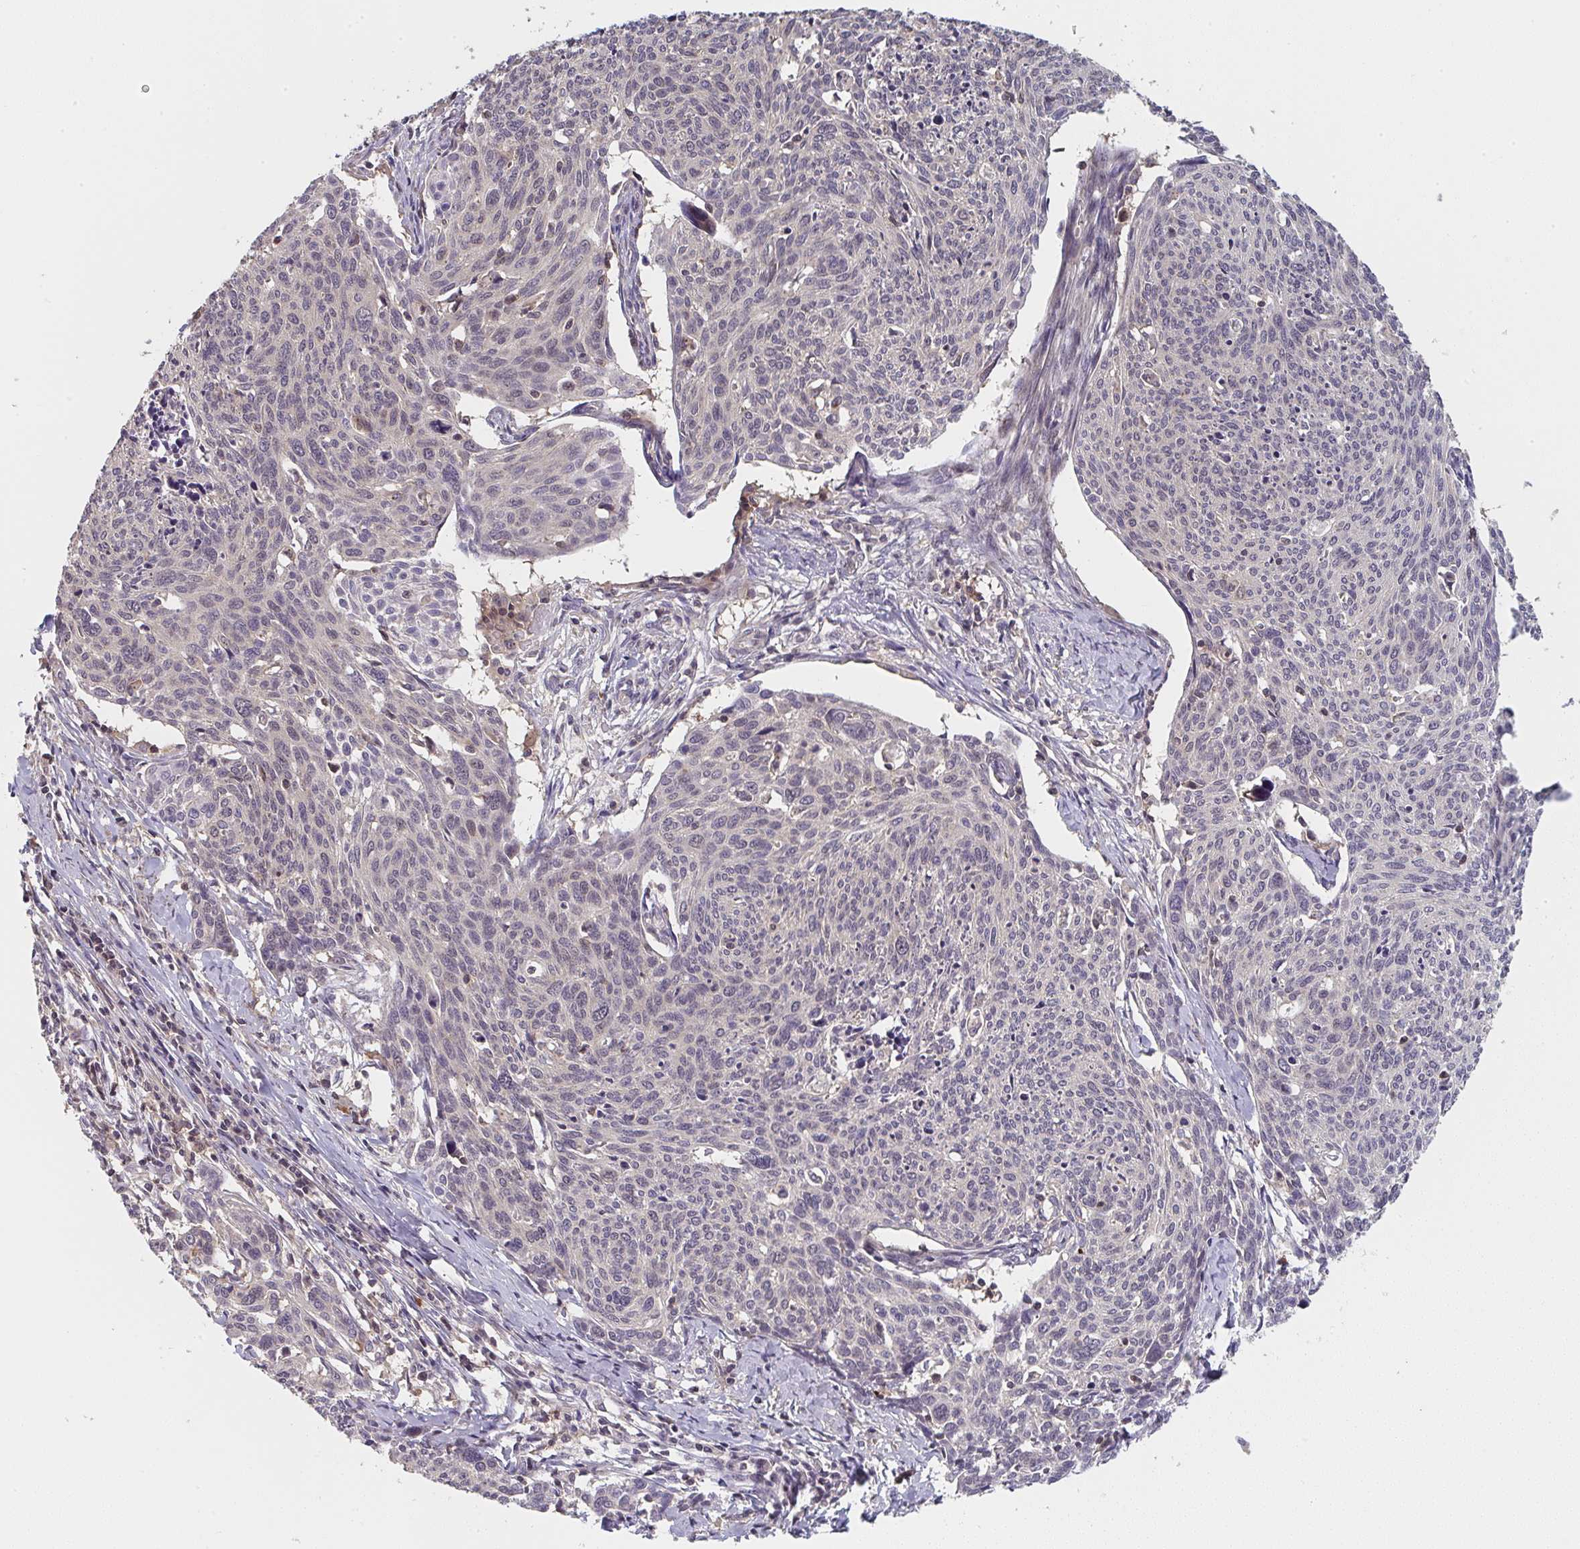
{"staining": {"intensity": "weak", "quantity": "25%-75%", "location": "cytoplasmic/membranous"}, "tissue": "cervical cancer", "cell_type": "Tumor cells", "image_type": "cancer", "snomed": [{"axis": "morphology", "description": "Squamous cell carcinoma, NOS"}, {"axis": "topography", "description": "Cervix"}], "caption": "Immunohistochemistry (IHC) histopathology image of neoplastic tissue: cervical squamous cell carcinoma stained using immunohistochemistry demonstrates low levels of weak protein expression localized specifically in the cytoplasmic/membranous of tumor cells, appearing as a cytoplasmic/membranous brown color.", "gene": "RANGRF", "patient": {"sex": "female", "age": 49}}